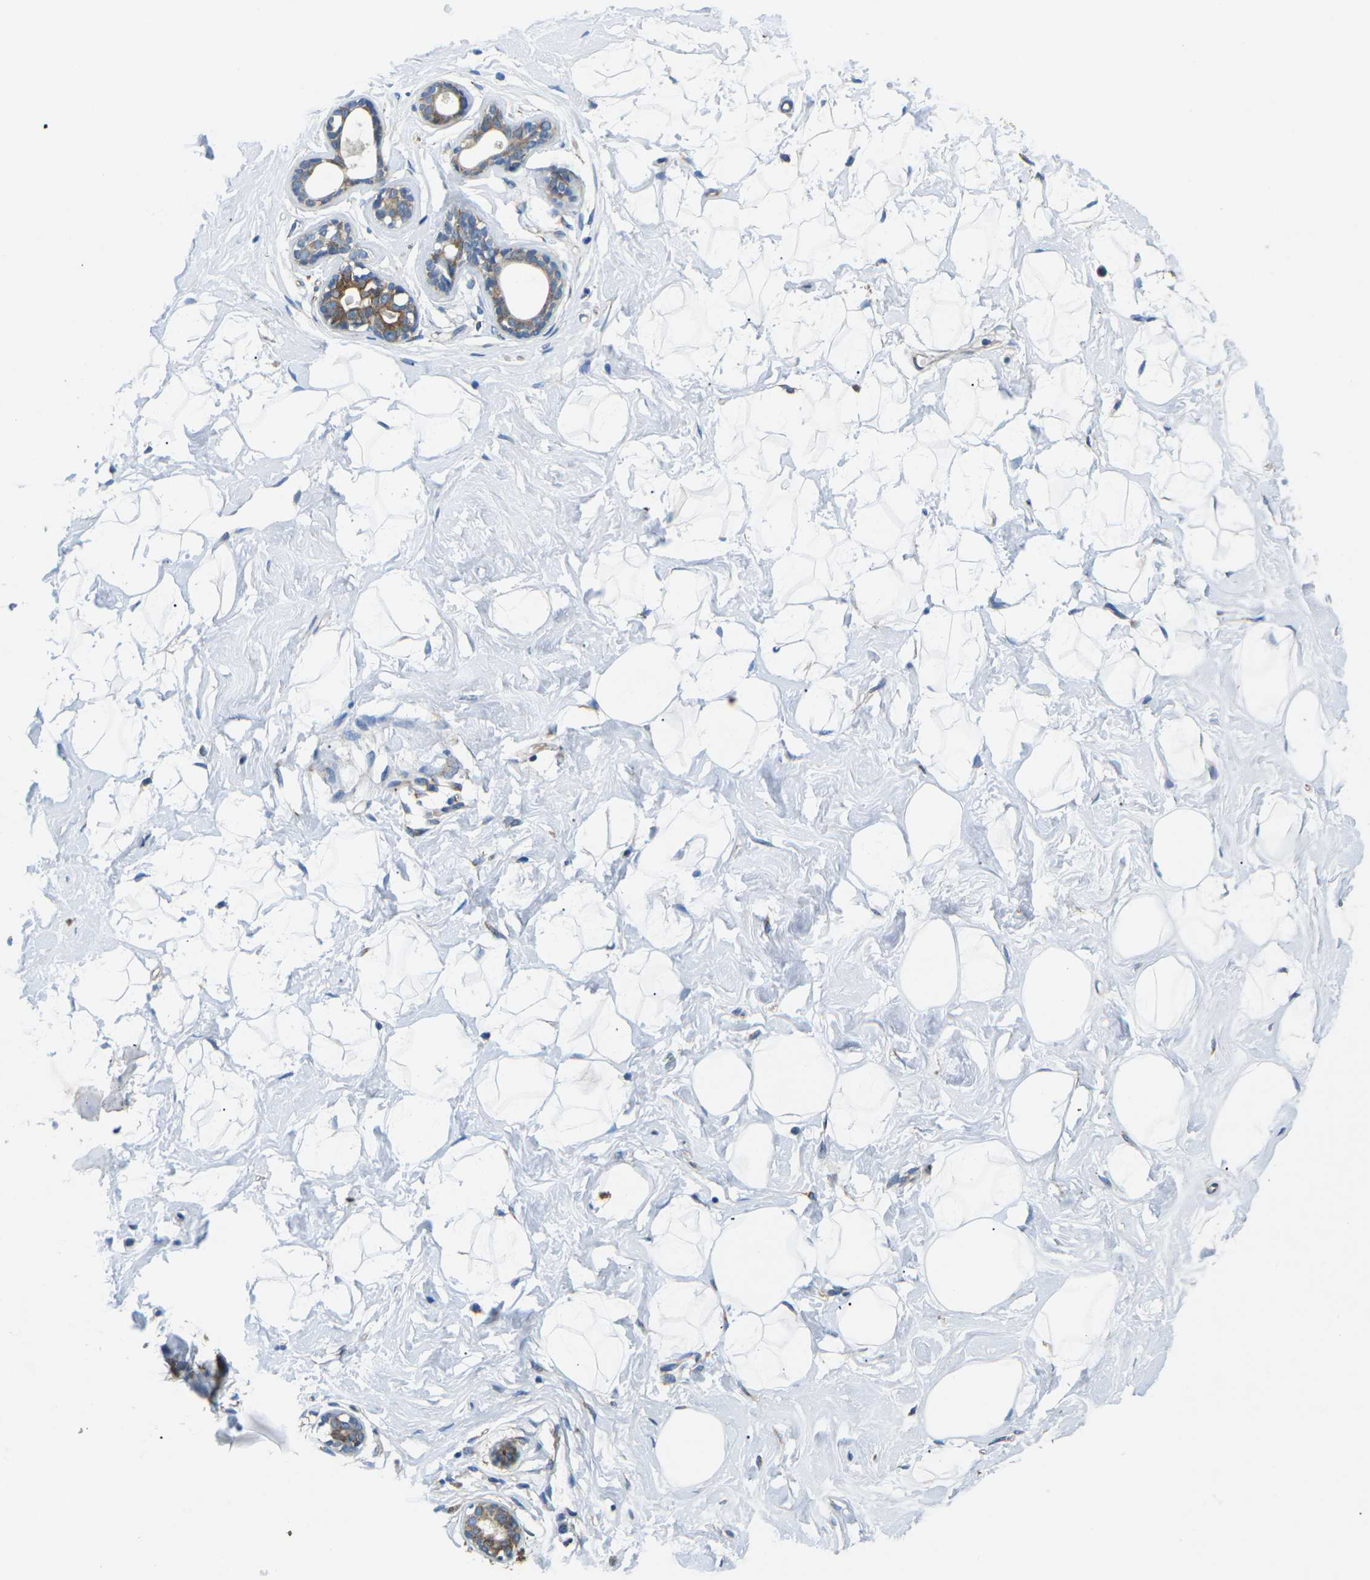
{"staining": {"intensity": "negative", "quantity": "none", "location": "none"}, "tissue": "breast", "cell_type": "Adipocytes", "image_type": "normal", "snomed": [{"axis": "morphology", "description": "Normal tissue, NOS"}, {"axis": "topography", "description": "Breast"}], "caption": "A photomicrograph of human breast is negative for staining in adipocytes. The staining is performed using DAB (3,3'-diaminobenzidine) brown chromogen with nuclei counter-stained in using hematoxylin.", "gene": "TMEFF2", "patient": {"sex": "female", "age": 23}}